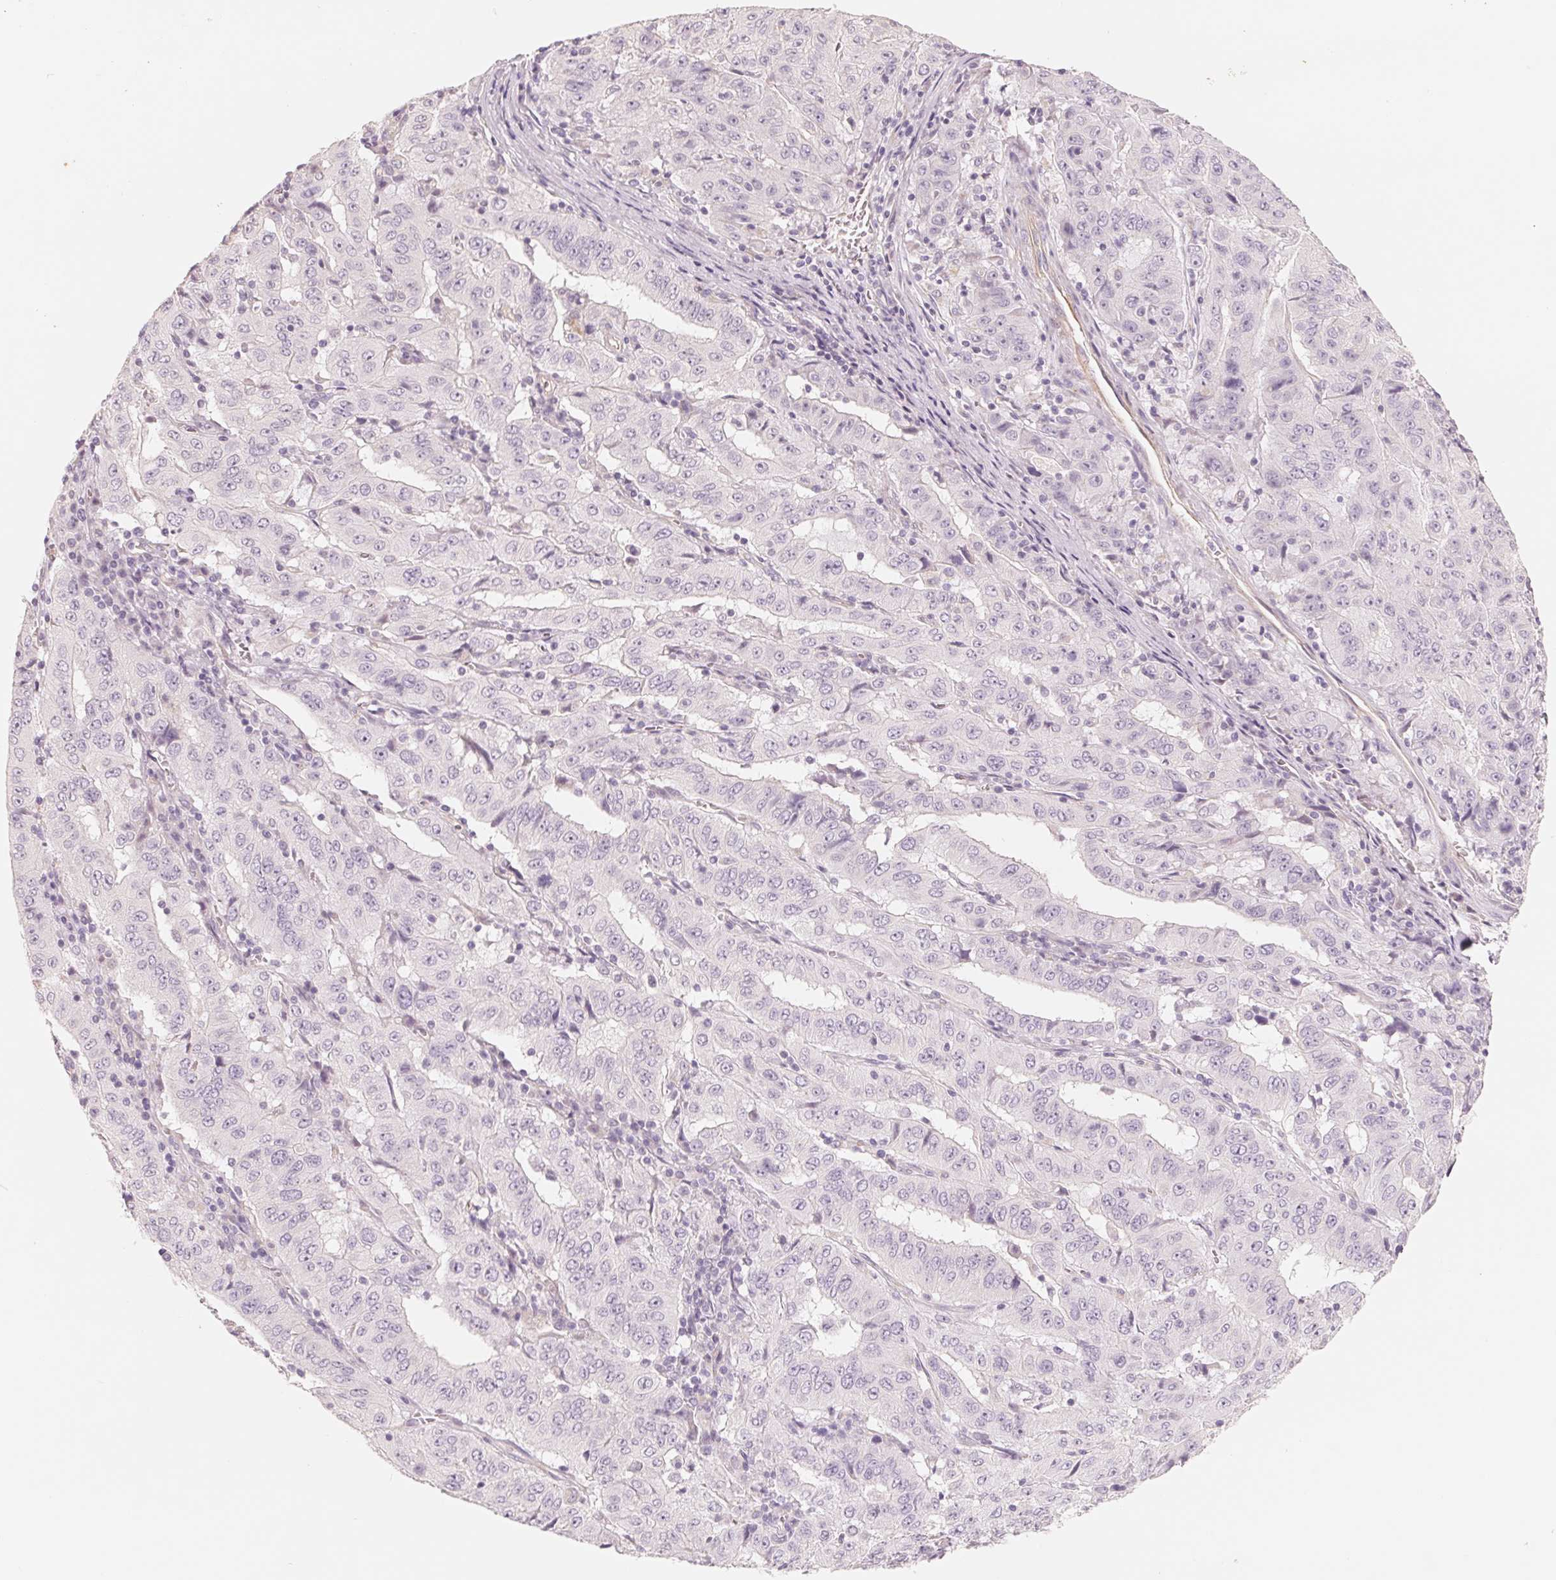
{"staining": {"intensity": "negative", "quantity": "none", "location": "none"}, "tissue": "pancreatic cancer", "cell_type": "Tumor cells", "image_type": "cancer", "snomed": [{"axis": "morphology", "description": "Adenocarcinoma, NOS"}, {"axis": "topography", "description": "Pancreas"}], "caption": "The IHC image has no significant staining in tumor cells of adenocarcinoma (pancreatic) tissue. (Immunohistochemistry, brightfield microscopy, high magnification).", "gene": "CFHR2", "patient": {"sex": "male", "age": 63}}